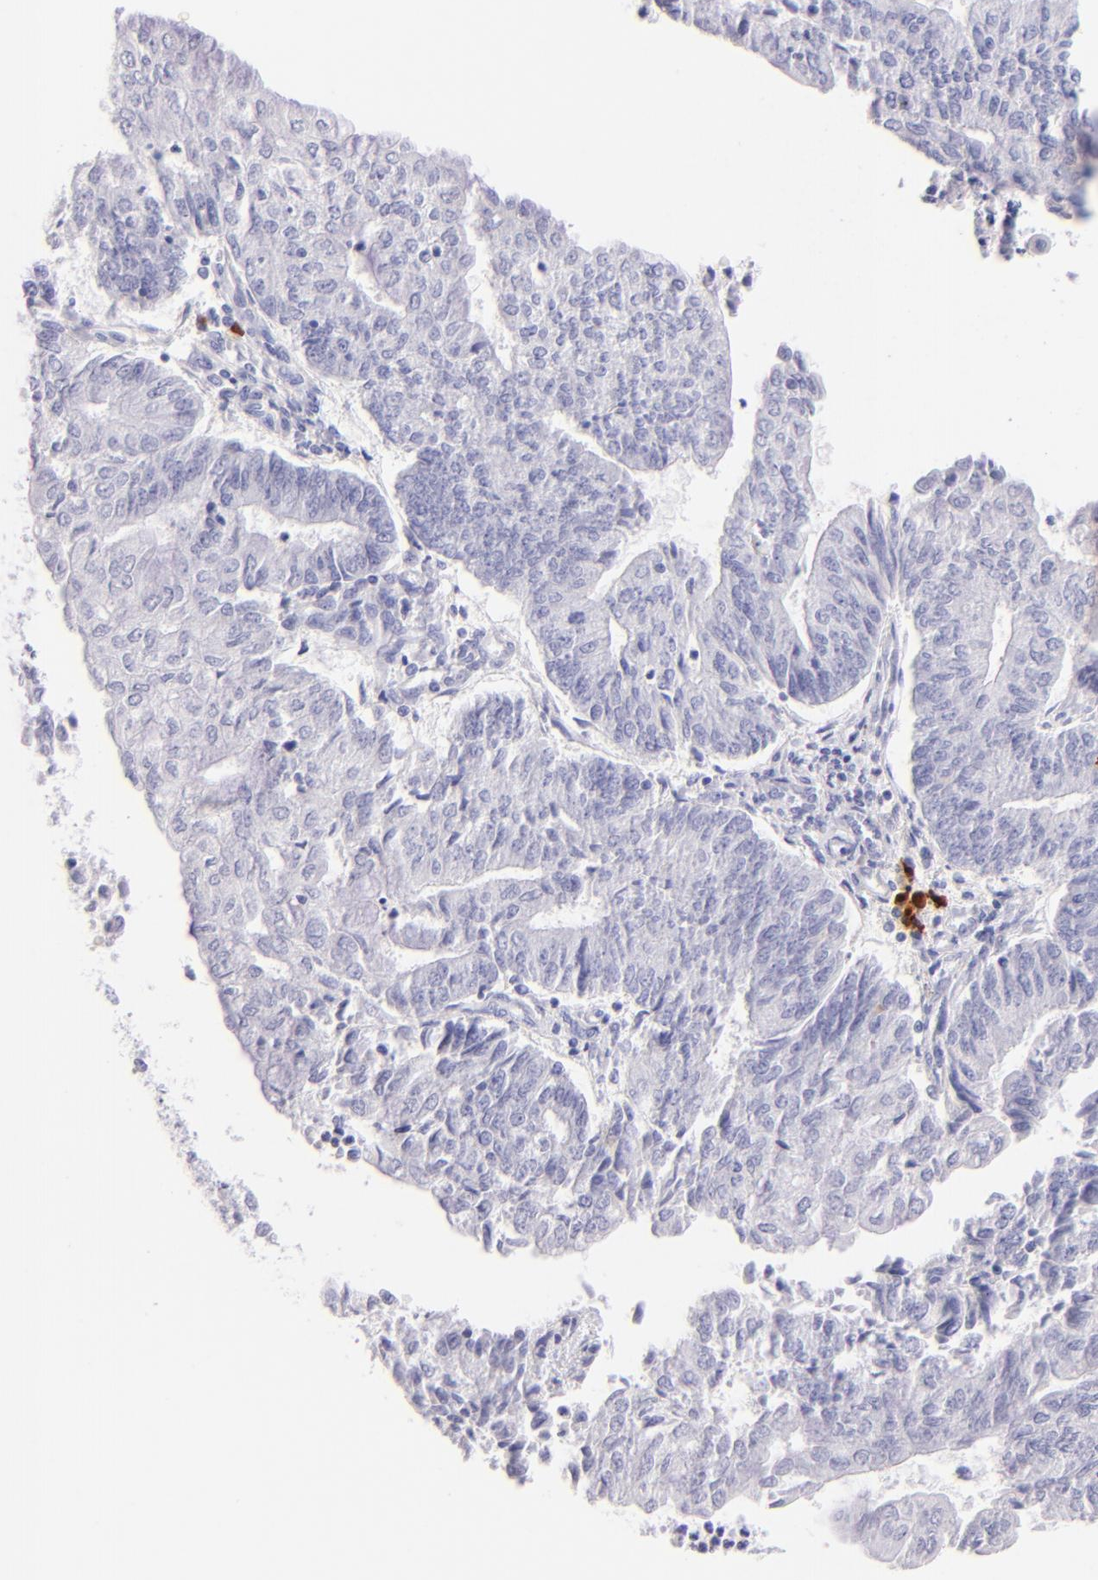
{"staining": {"intensity": "negative", "quantity": "none", "location": "none"}, "tissue": "endometrial cancer", "cell_type": "Tumor cells", "image_type": "cancer", "snomed": [{"axis": "morphology", "description": "Adenocarcinoma, NOS"}, {"axis": "topography", "description": "Endometrium"}], "caption": "The micrograph exhibits no significant staining in tumor cells of endometrial cancer. (Immunohistochemistry, brightfield microscopy, high magnification).", "gene": "SDC1", "patient": {"sex": "female", "age": 59}}